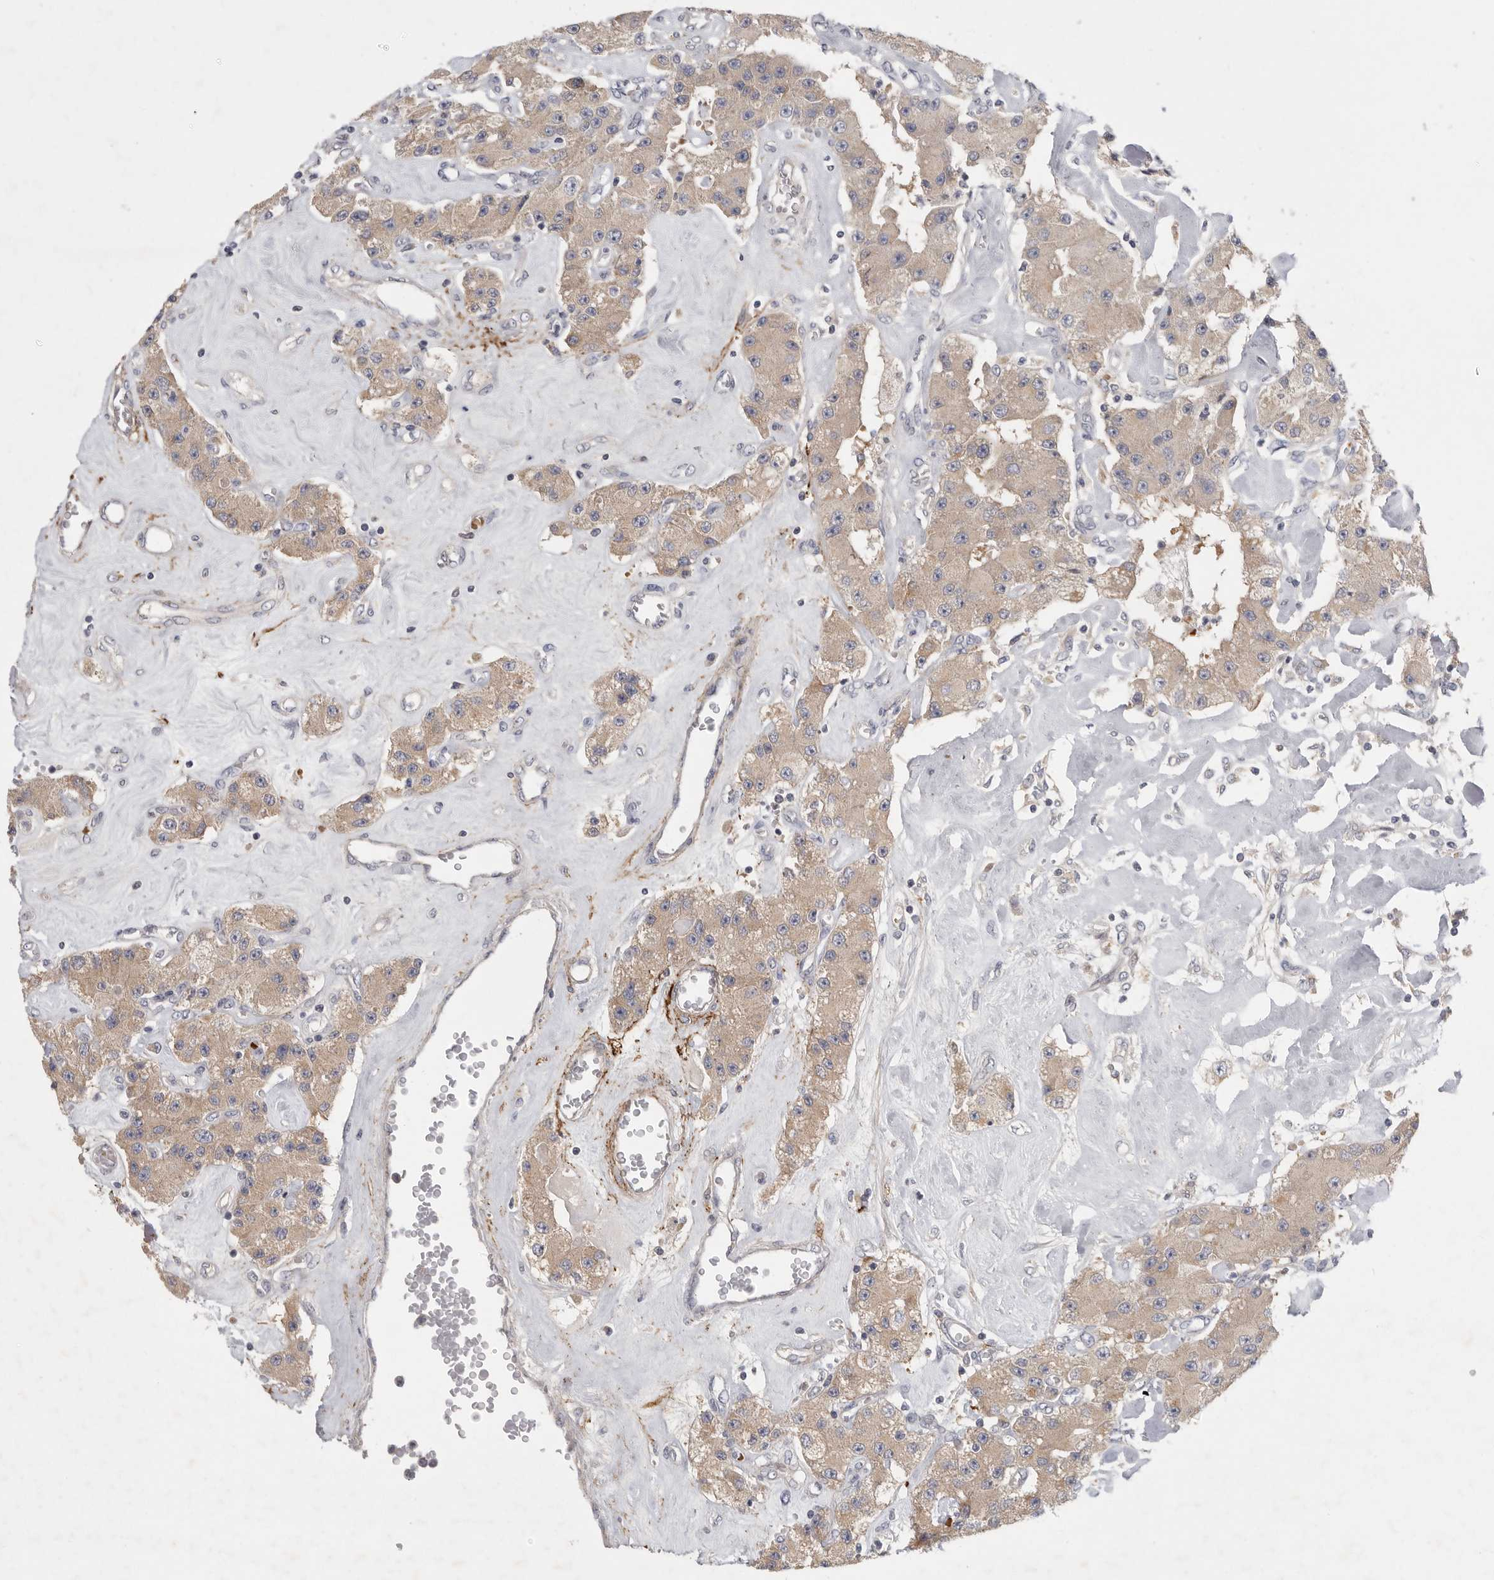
{"staining": {"intensity": "weak", "quantity": ">75%", "location": "cytoplasmic/membranous"}, "tissue": "carcinoid", "cell_type": "Tumor cells", "image_type": "cancer", "snomed": [{"axis": "morphology", "description": "Carcinoid, malignant, NOS"}, {"axis": "topography", "description": "Pancreas"}], "caption": "Tumor cells show weak cytoplasmic/membranous staining in about >75% of cells in carcinoid. The staining was performed using DAB (3,3'-diaminobenzidine) to visualize the protein expression in brown, while the nuclei were stained in blue with hematoxylin (Magnification: 20x).", "gene": "CFAP298", "patient": {"sex": "male", "age": 41}}